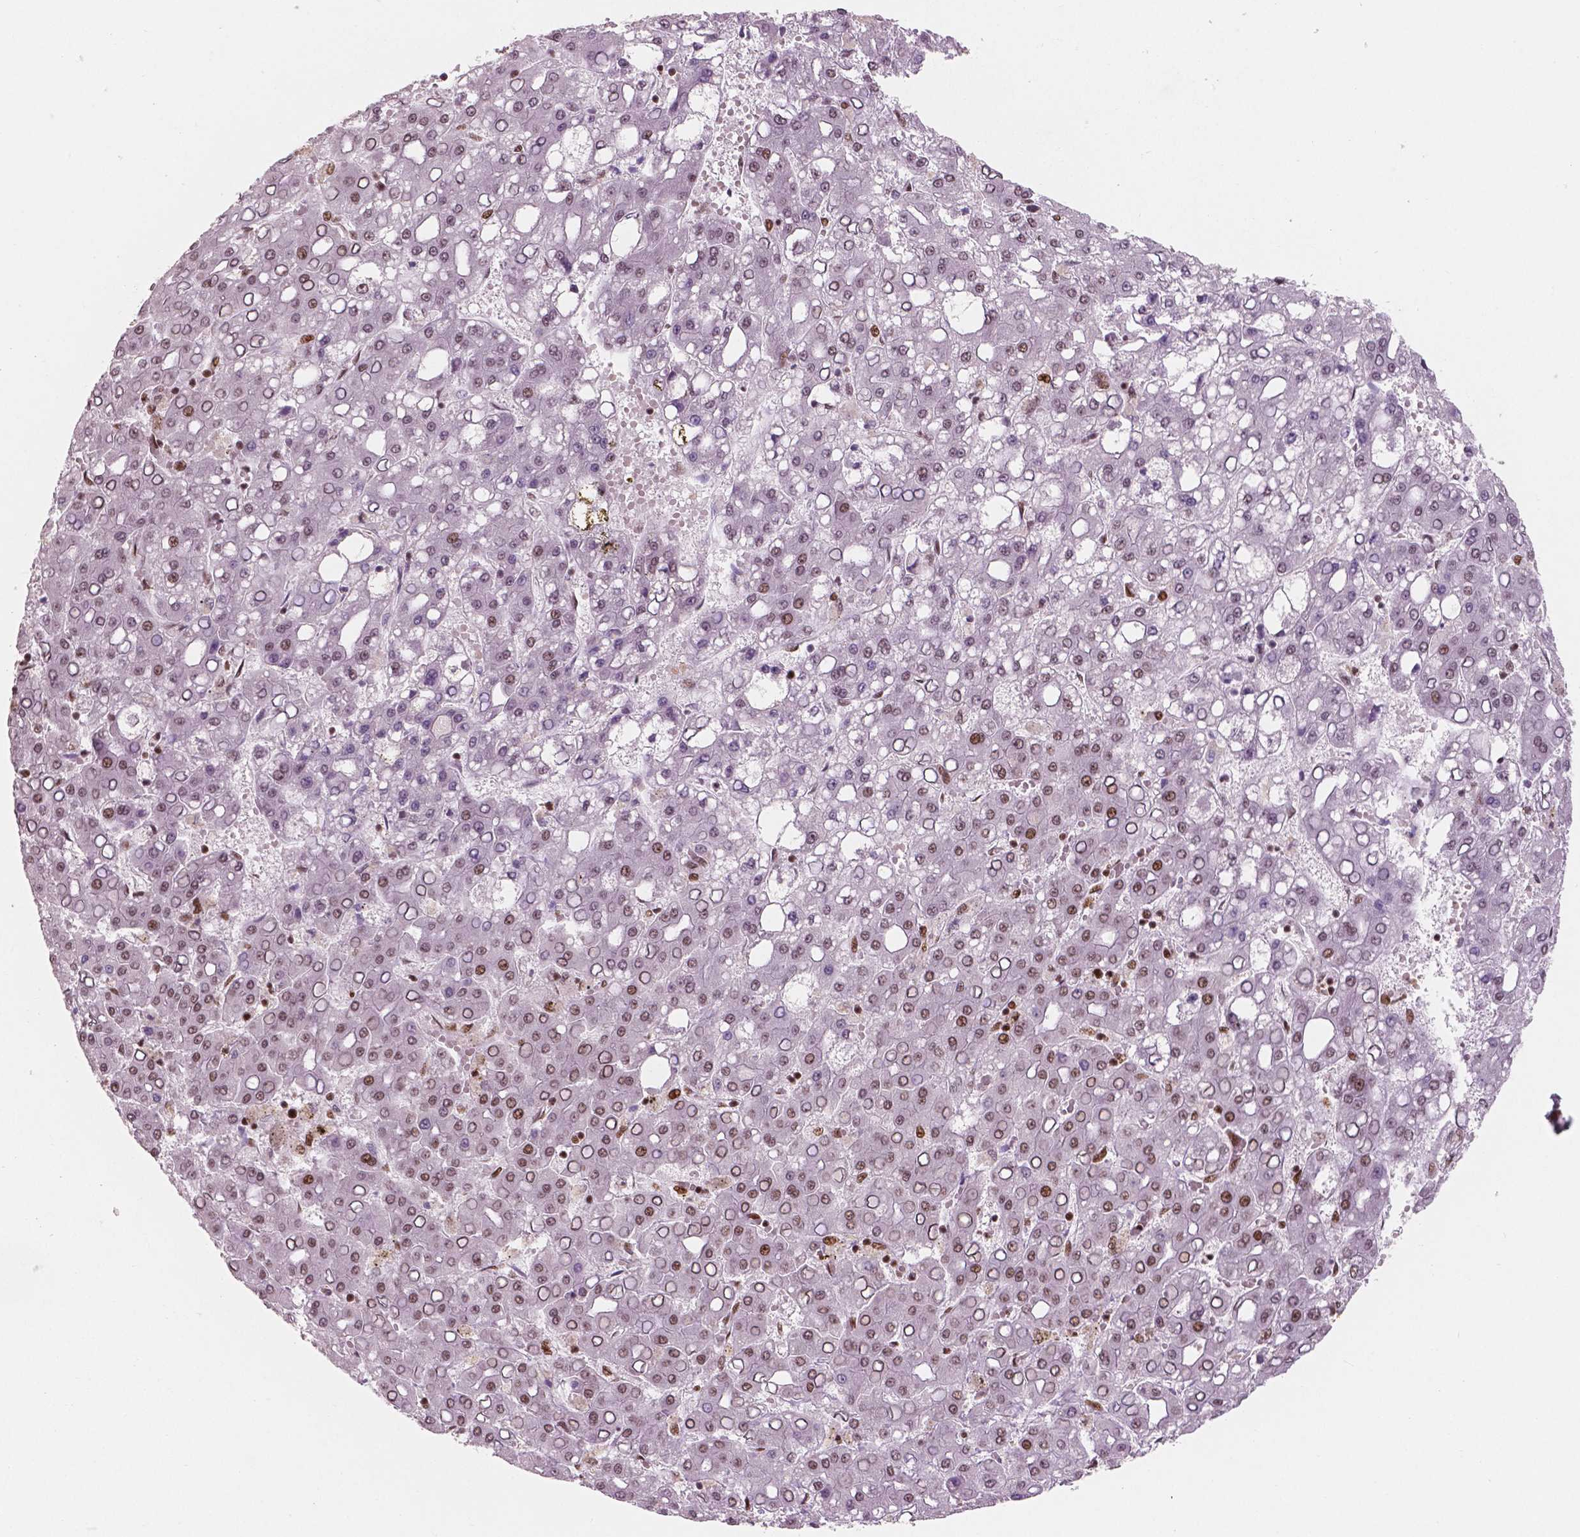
{"staining": {"intensity": "moderate", "quantity": "25%-75%", "location": "nuclear"}, "tissue": "liver cancer", "cell_type": "Tumor cells", "image_type": "cancer", "snomed": [{"axis": "morphology", "description": "Carcinoma, Hepatocellular, NOS"}, {"axis": "topography", "description": "Liver"}], "caption": "Hepatocellular carcinoma (liver) tissue reveals moderate nuclear staining in about 25%-75% of tumor cells, visualized by immunohistochemistry.", "gene": "BRD4", "patient": {"sex": "male", "age": 65}}